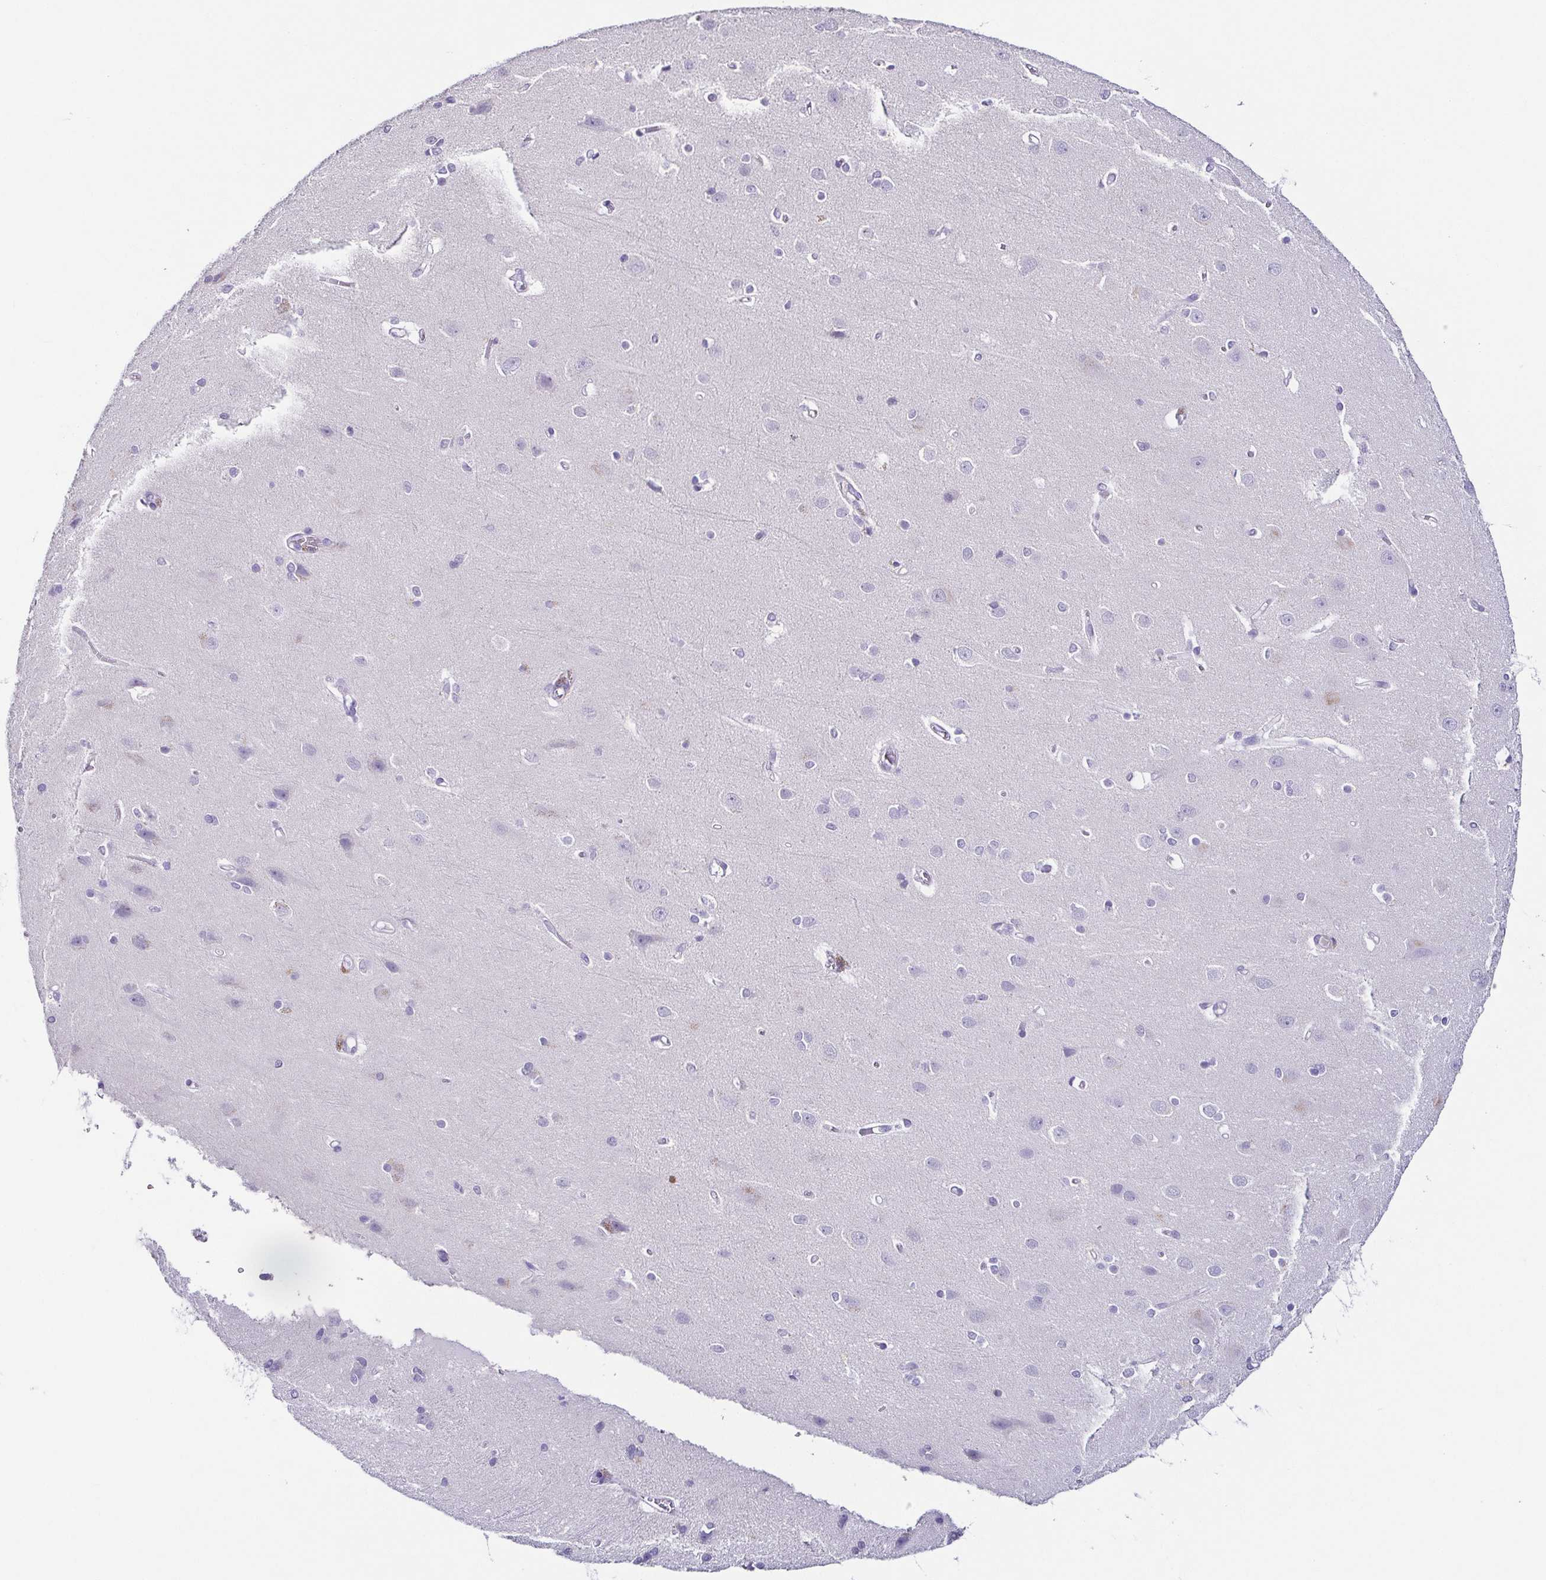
{"staining": {"intensity": "negative", "quantity": "none", "location": "none"}, "tissue": "cerebral cortex", "cell_type": "Endothelial cells", "image_type": "normal", "snomed": [{"axis": "morphology", "description": "Normal tissue, NOS"}, {"axis": "topography", "description": "Cerebral cortex"}], "caption": "High power microscopy photomicrograph of an IHC micrograph of unremarkable cerebral cortex, revealing no significant positivity in endothelial cells. The staining is performed using DAB (3,3'-diaminobenzidine) brown chromogen with nuclei counter-stained in using hematoxylin.", "gene": "TP73", "patient": {"sex": "male", "age": 37}}